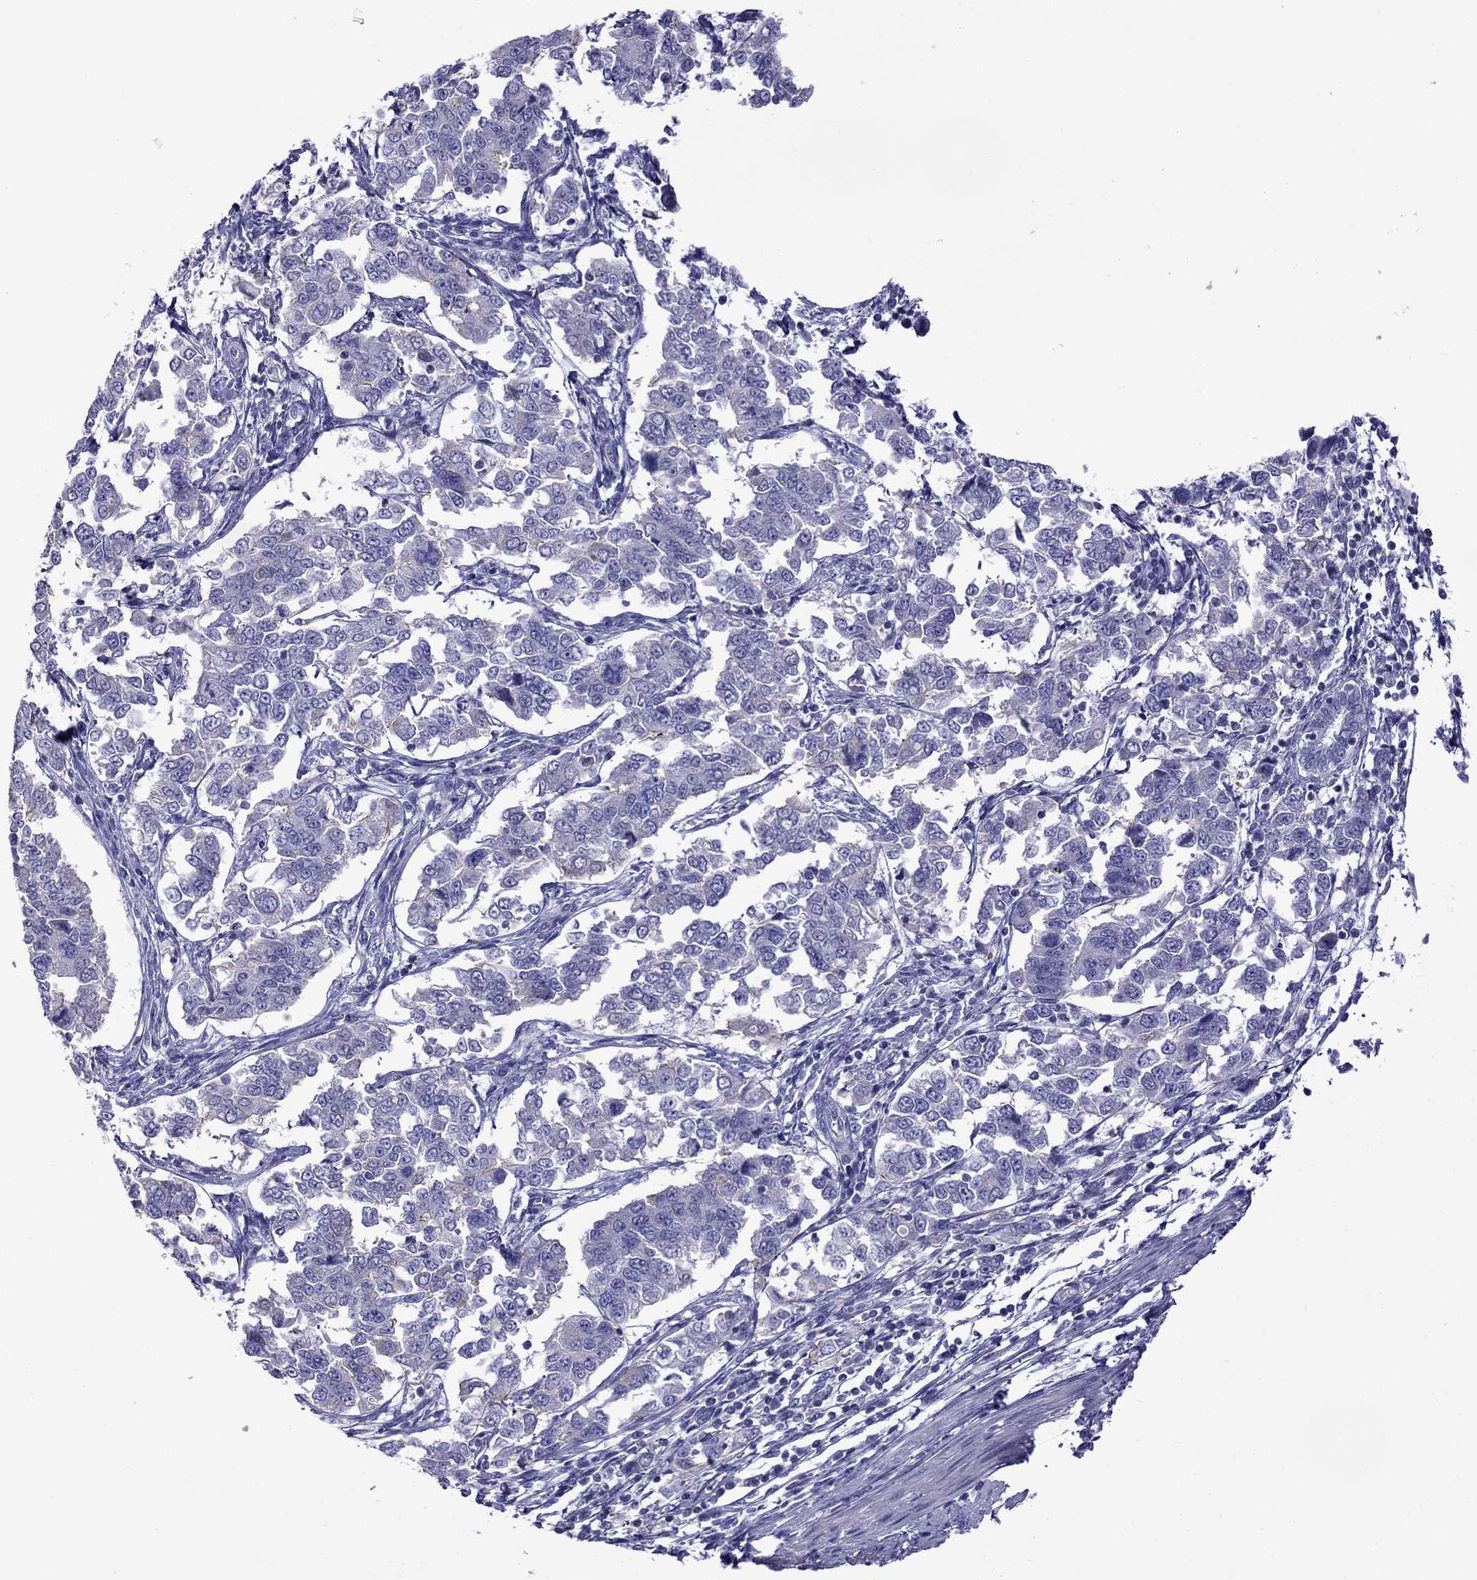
{"staining": {"intensity": "negative", "quantity": "none", "location": "none"}, "tissue": "endometrial cancer", "cell_type": "Tumor cells", "image_type": "cancer", "snomed": [{"axis": "morphology", "description": "Adenocarcinoma, NOS"}, {"axis": "topography", "description": "Endometrium"}], "caption": "Immunohistochemical staining of human endometrial cancer (adenocarcinoma) reveals no significant positivity in tumor cells. The staining is performed using DAB brown chromogen with nuclei counter-stained in using hematoxylin.", "gene": "STAR", "patient": {"sex": "female", "age": 43}}